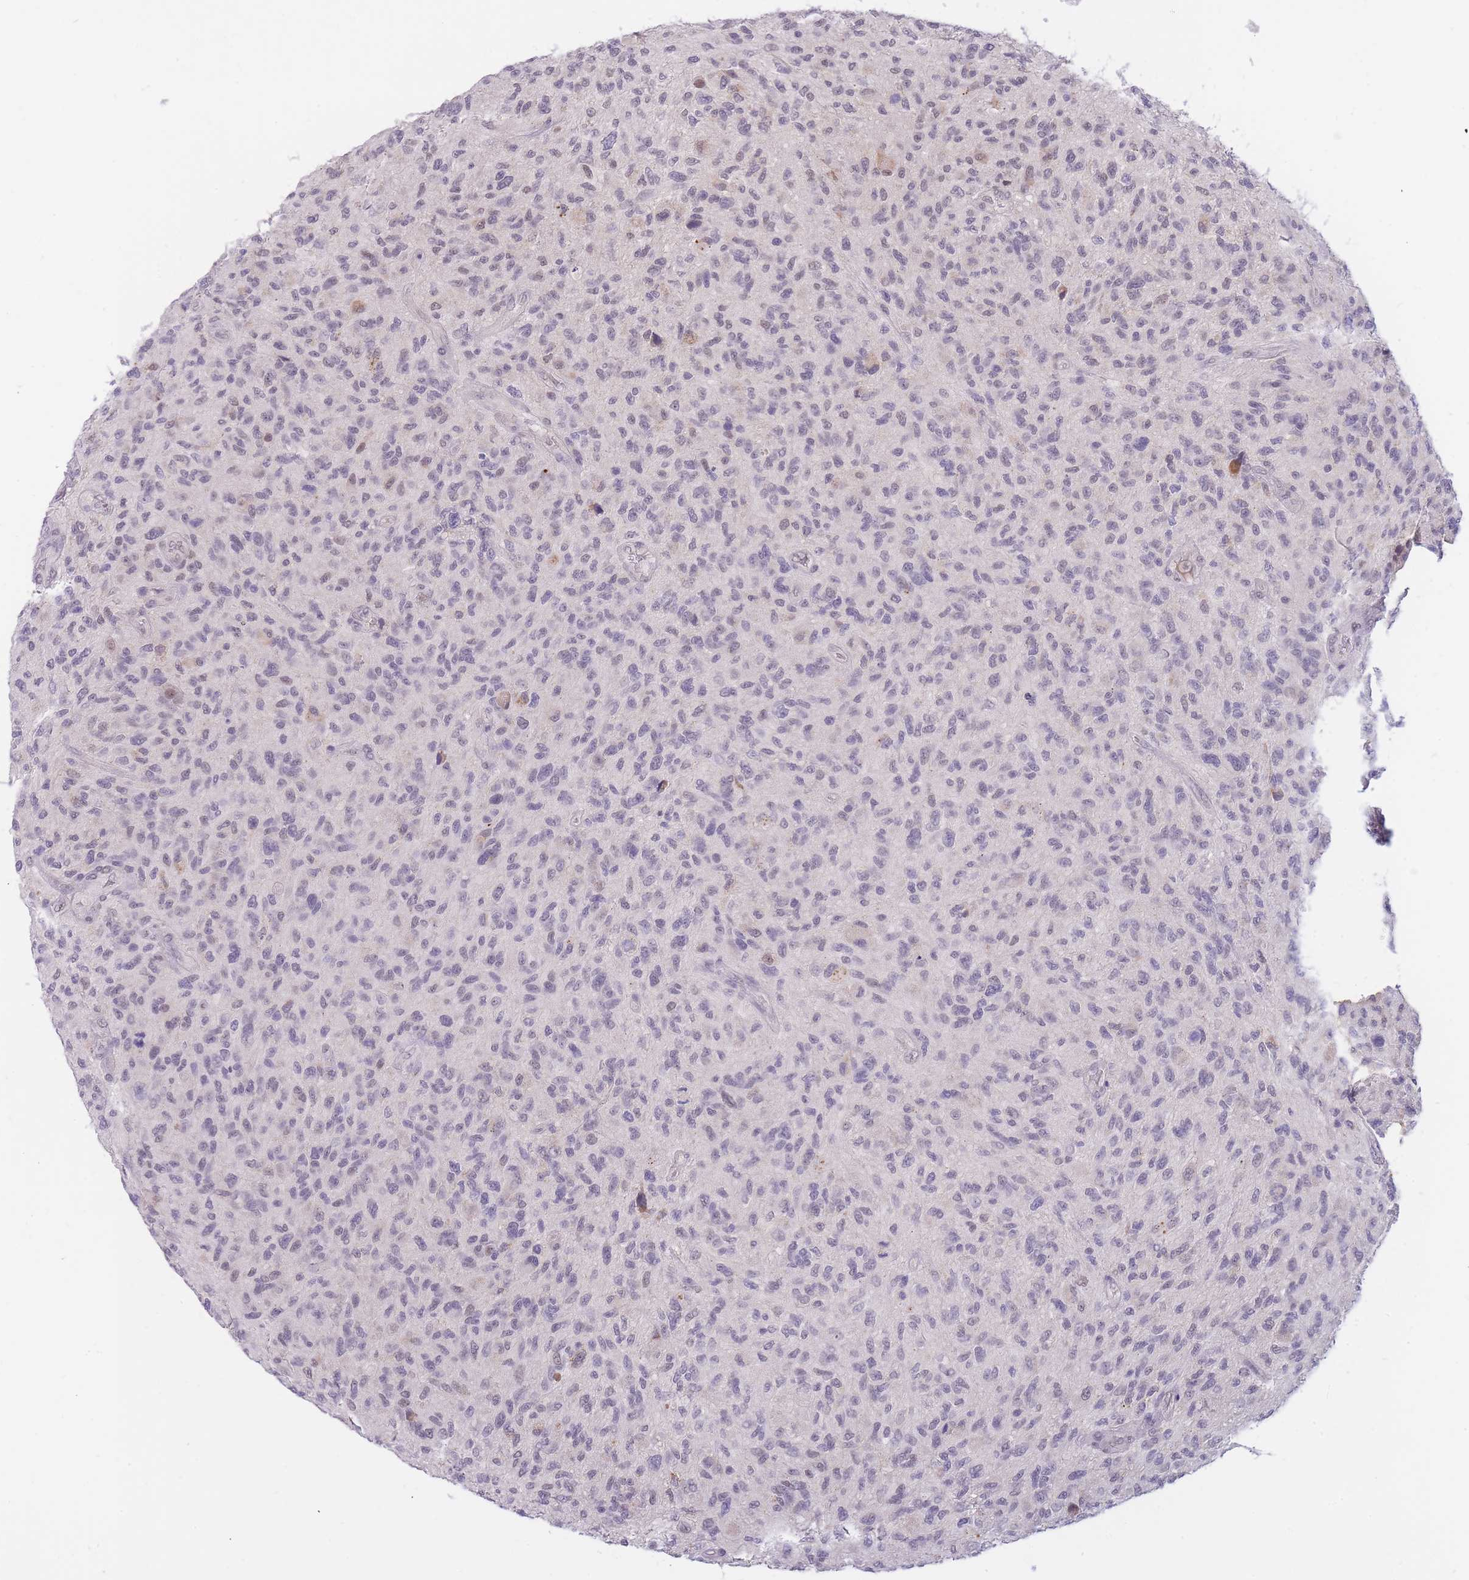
{"staining": {"intensity": "weak", "quantity": "25%-75%", "location": "nuclear"}, "tissue": "glioma", "cell_type": "Tumor cells", "image_type": "cancer", "snomed": [{"axis": "morphology", "description": "Glioma, malignant, High grade"}, {"axis": "topography", "description": "Brain"}], "caption": "IHC of human glioma exhibits low levels of weak nuclear positivity in about 25%-75% of tumor cells. (DAB (3,3'-diaminobenzidine) IHC with brightfield microscopy, high magnification).", "gene": "GOLGA6L25", "patient": {"sex": "male", "age": 47}}